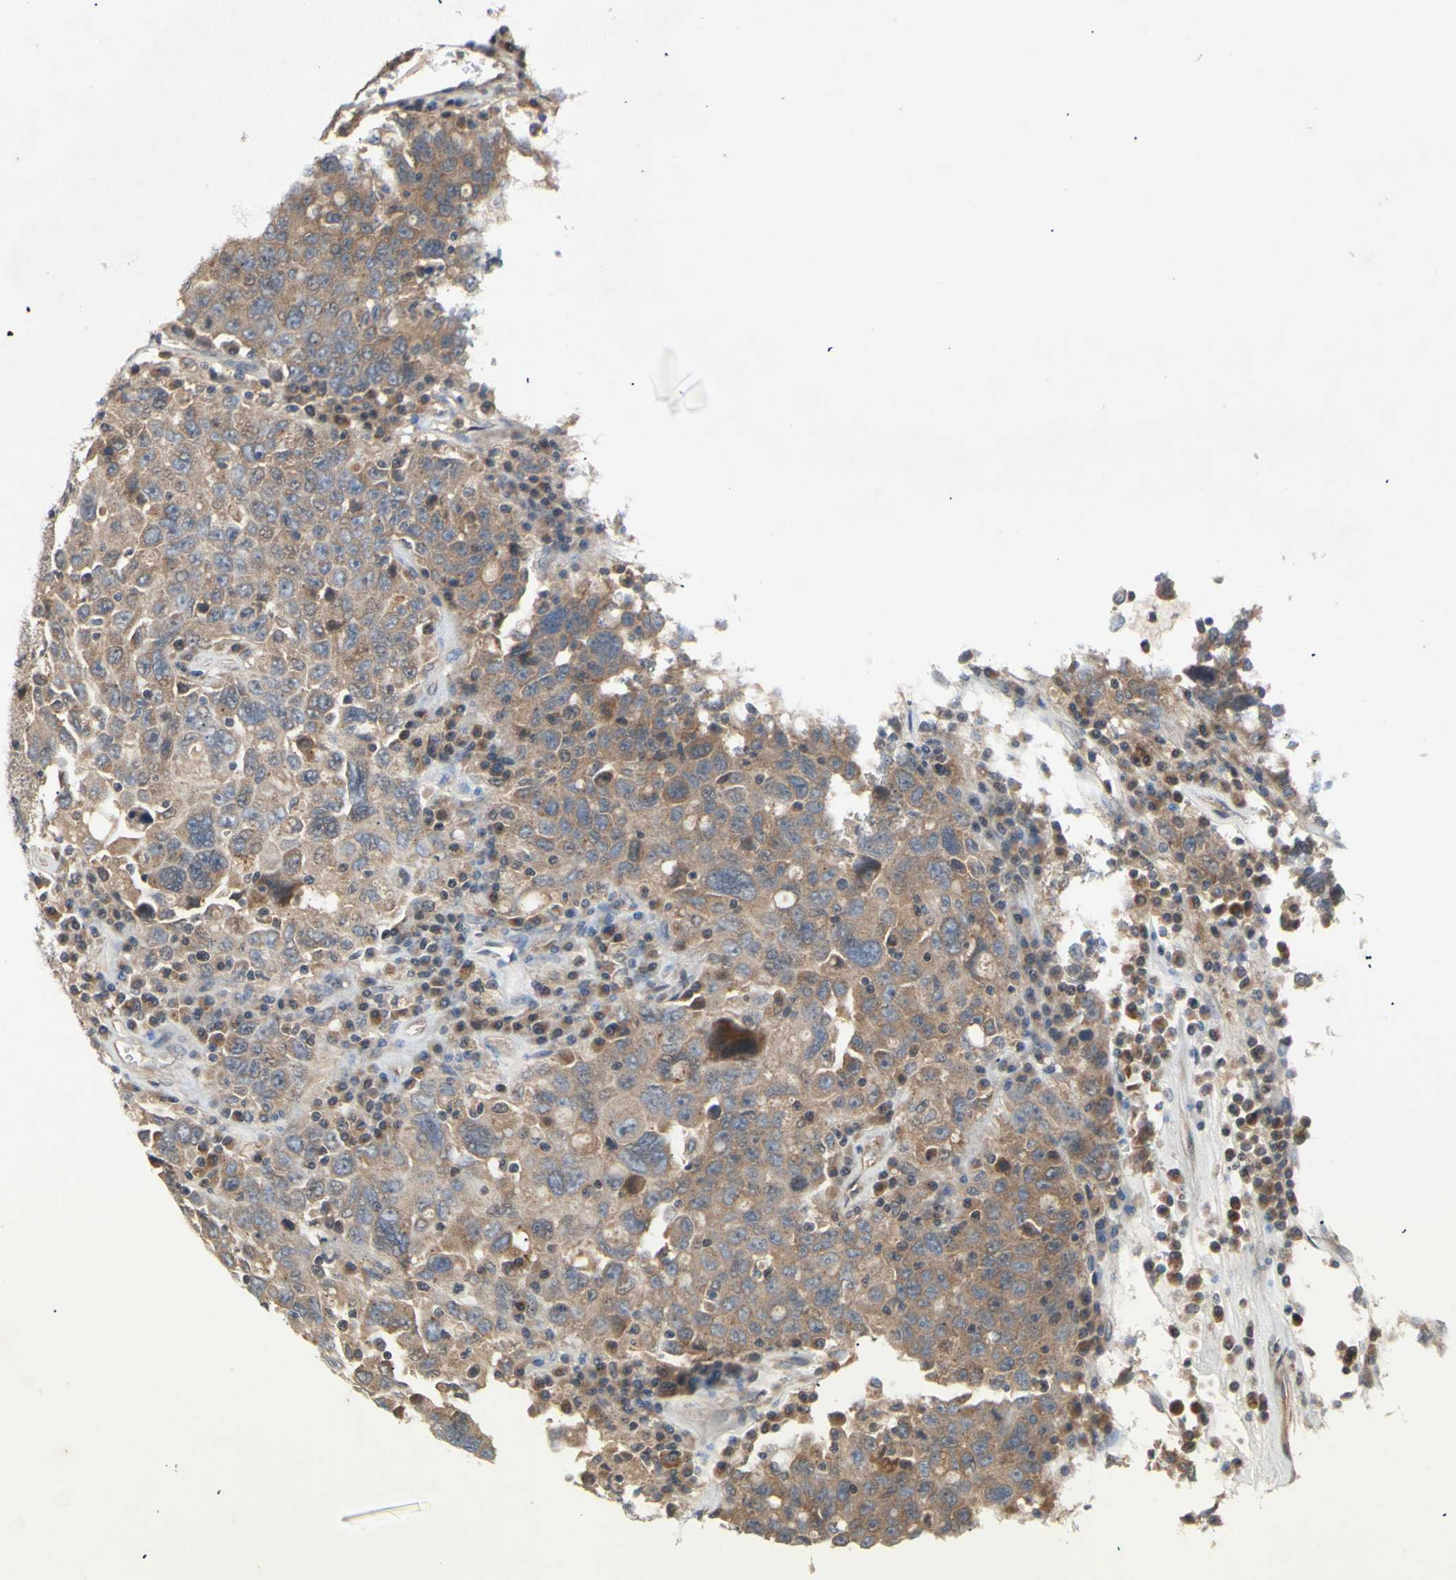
{"staining": {"intensity": "moderate", "quantity": ">75%", "location": "cytoplasmic/membranous"}, "tissue": "ovarian cancer", "cell_type": "Tumor cells", "image_type": "cancer", "snomed": [{"axis": "morphology", "description": "Carcinoma, endometroid"}, {"axis": "topography", "description": "Ovary"}], "caption": "Ovarian cancer stained with immunohistochemistry (IHC) shows moderate cytoplasmic/membranous expression in about >75% of tumor cells.", "gene": "DYNLRB1", "patient": {"sex": "female", "age": 62}}